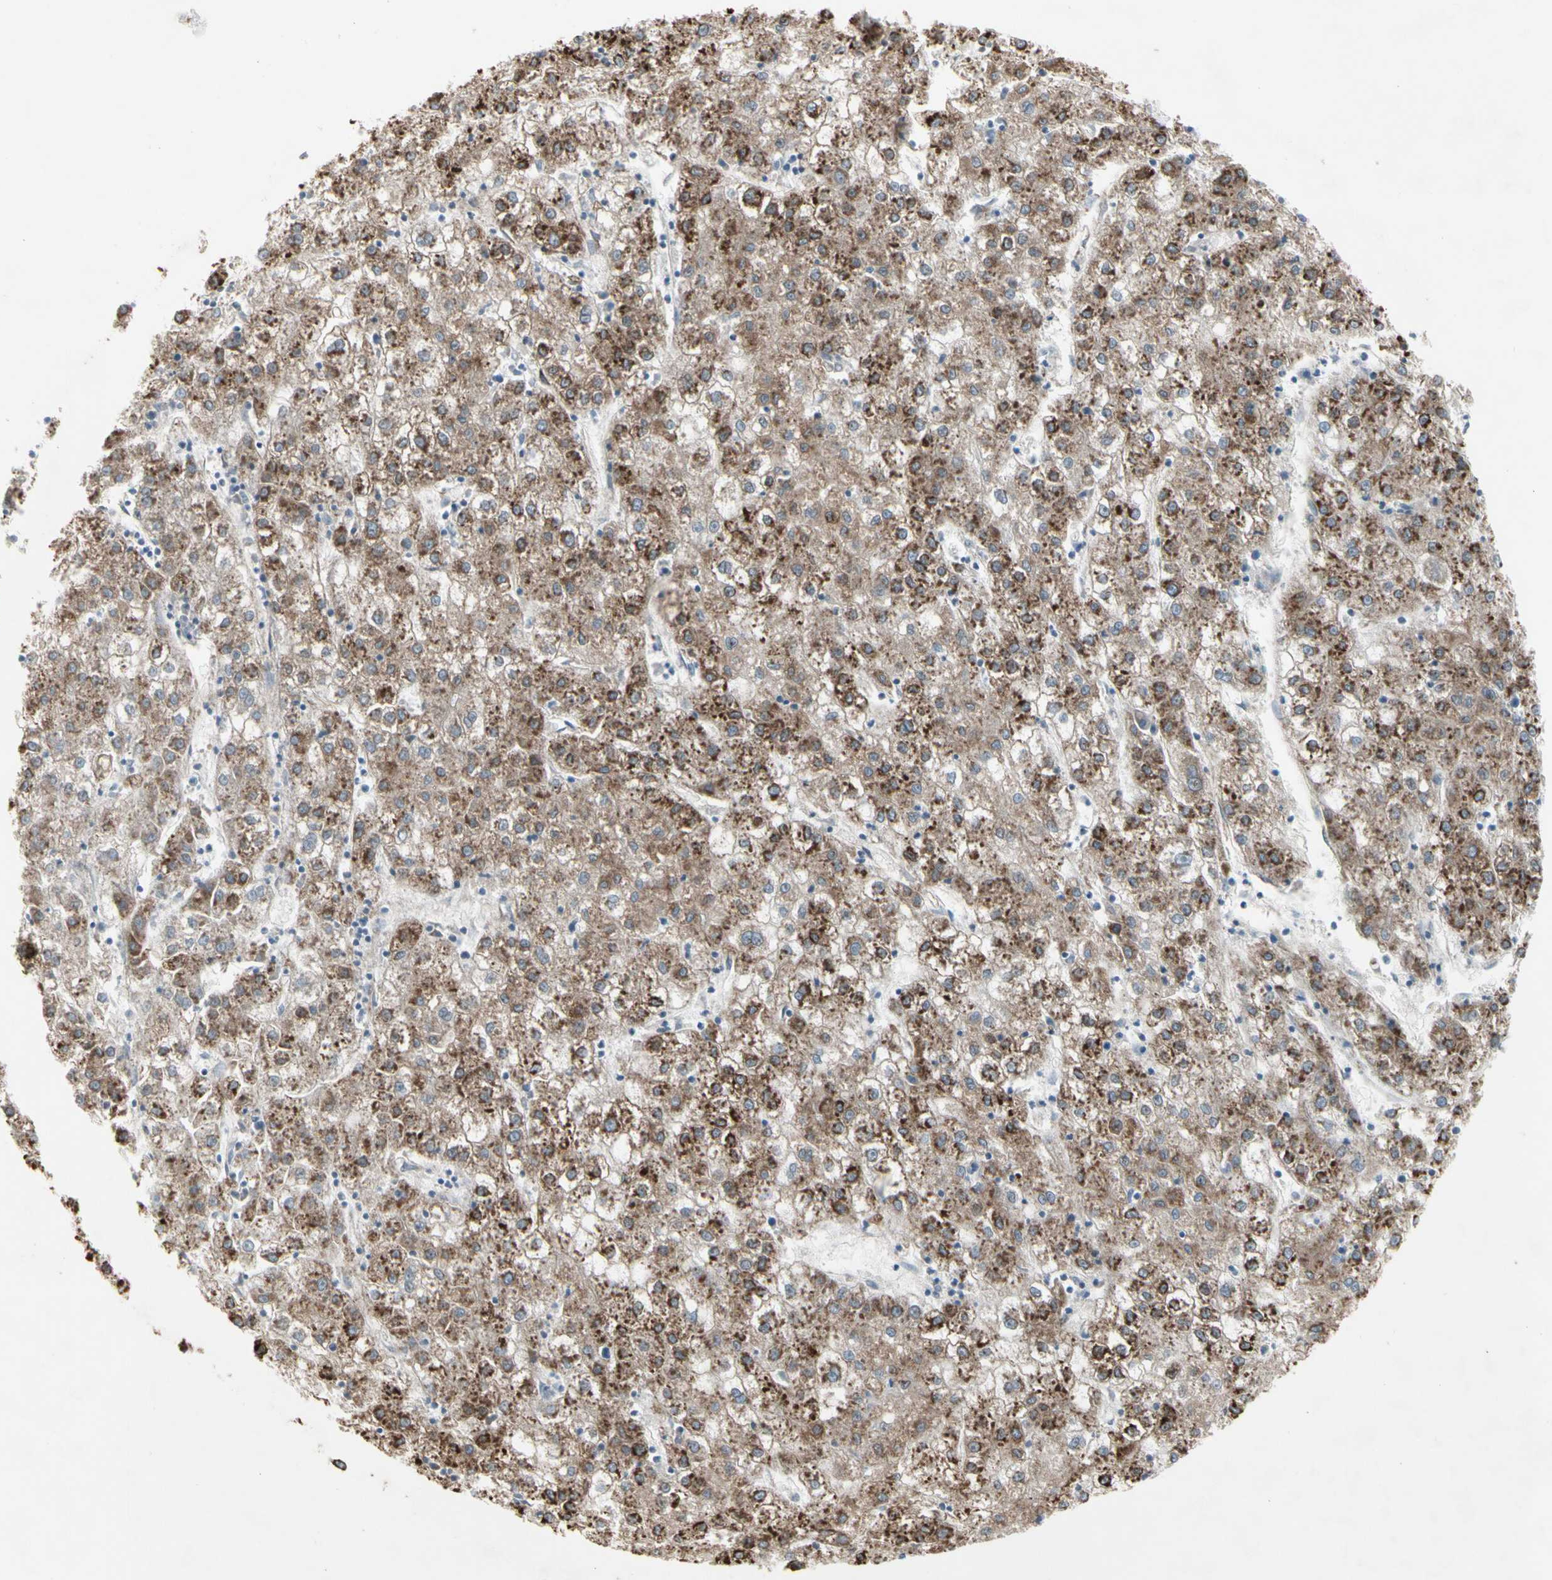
{"staining": {"intensity": "strong", "quantity": ">75%", "location": "cytoplasmic/membranous"}, "tissue": "liver cancer", "cell_type": "Tumor cells", "image_type": "cancer", "snomed": [{"axis": "morphology", "description": "Carcinoma, Hepatocellular, NOS"}, {"axis": "topography", "description": "Liver"}], "caption": "This photomicrograph demonstrates IHC staining of human liver cancer (hepatocellular carcinoma), with high strong cytoplasmic/membranous positivity in about >75% of tumor cells.", "gene": "SLC39A9", "patient": {"sex": "male", "age": 72}}